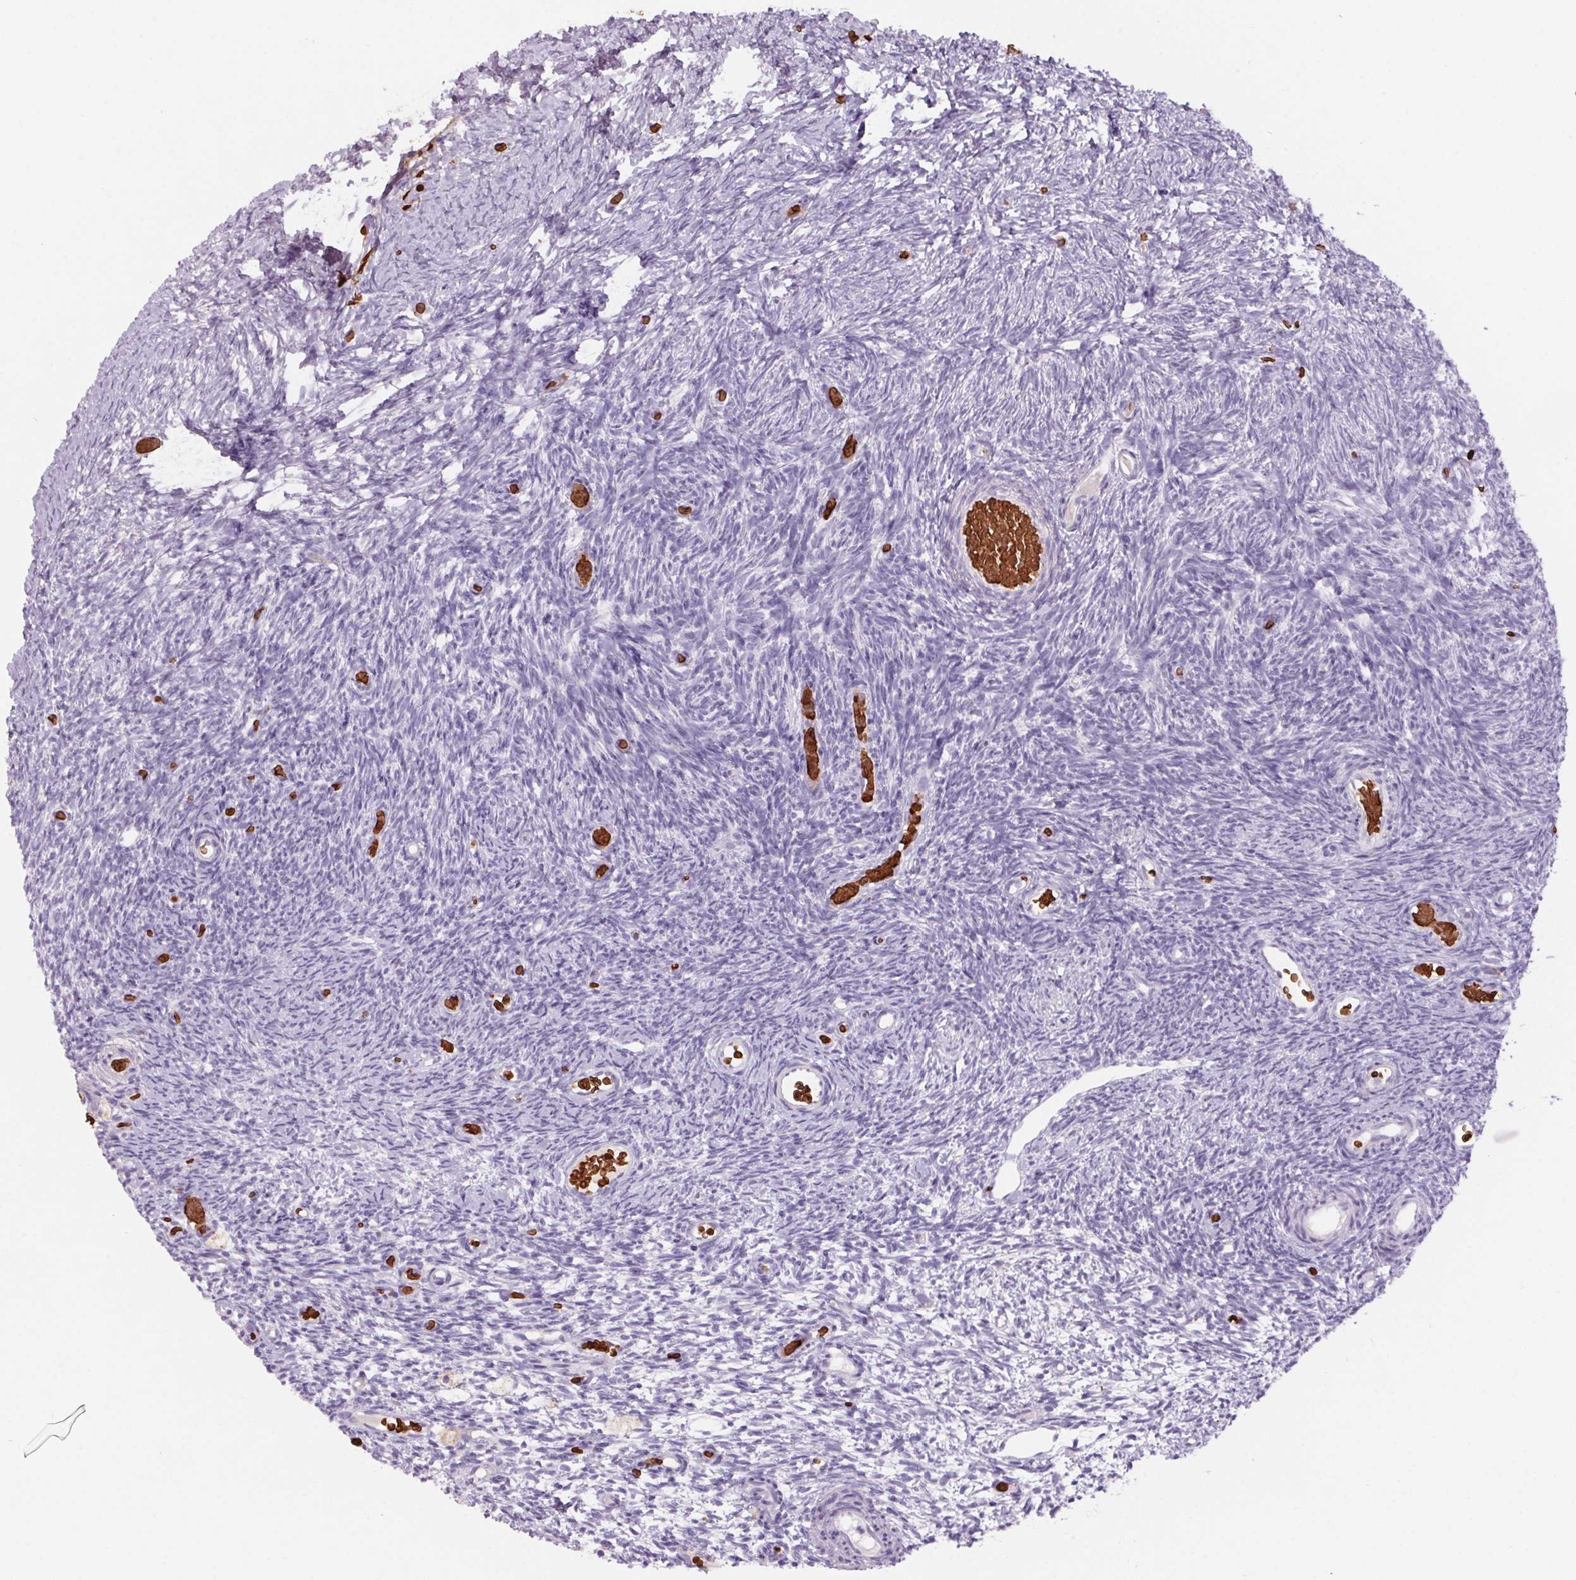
{"staining": {"intensity": "negative", "quantity": "none", "location": "none"}, "tissue": "ovary", "cell_type": "Follicle cells", "image_type": "normal", "snomed": [{"axis": "morphology", "description": "Normal tissue, NOS"}, {"axis": "topography", "description": "Ovary"}], "caption": "Immunohistochemical staining of unremarkable ovary exhibits no significant positivity in follicle cells.", "gene": "HBQ1", "patient": {"sex": "female", "age": 39}}